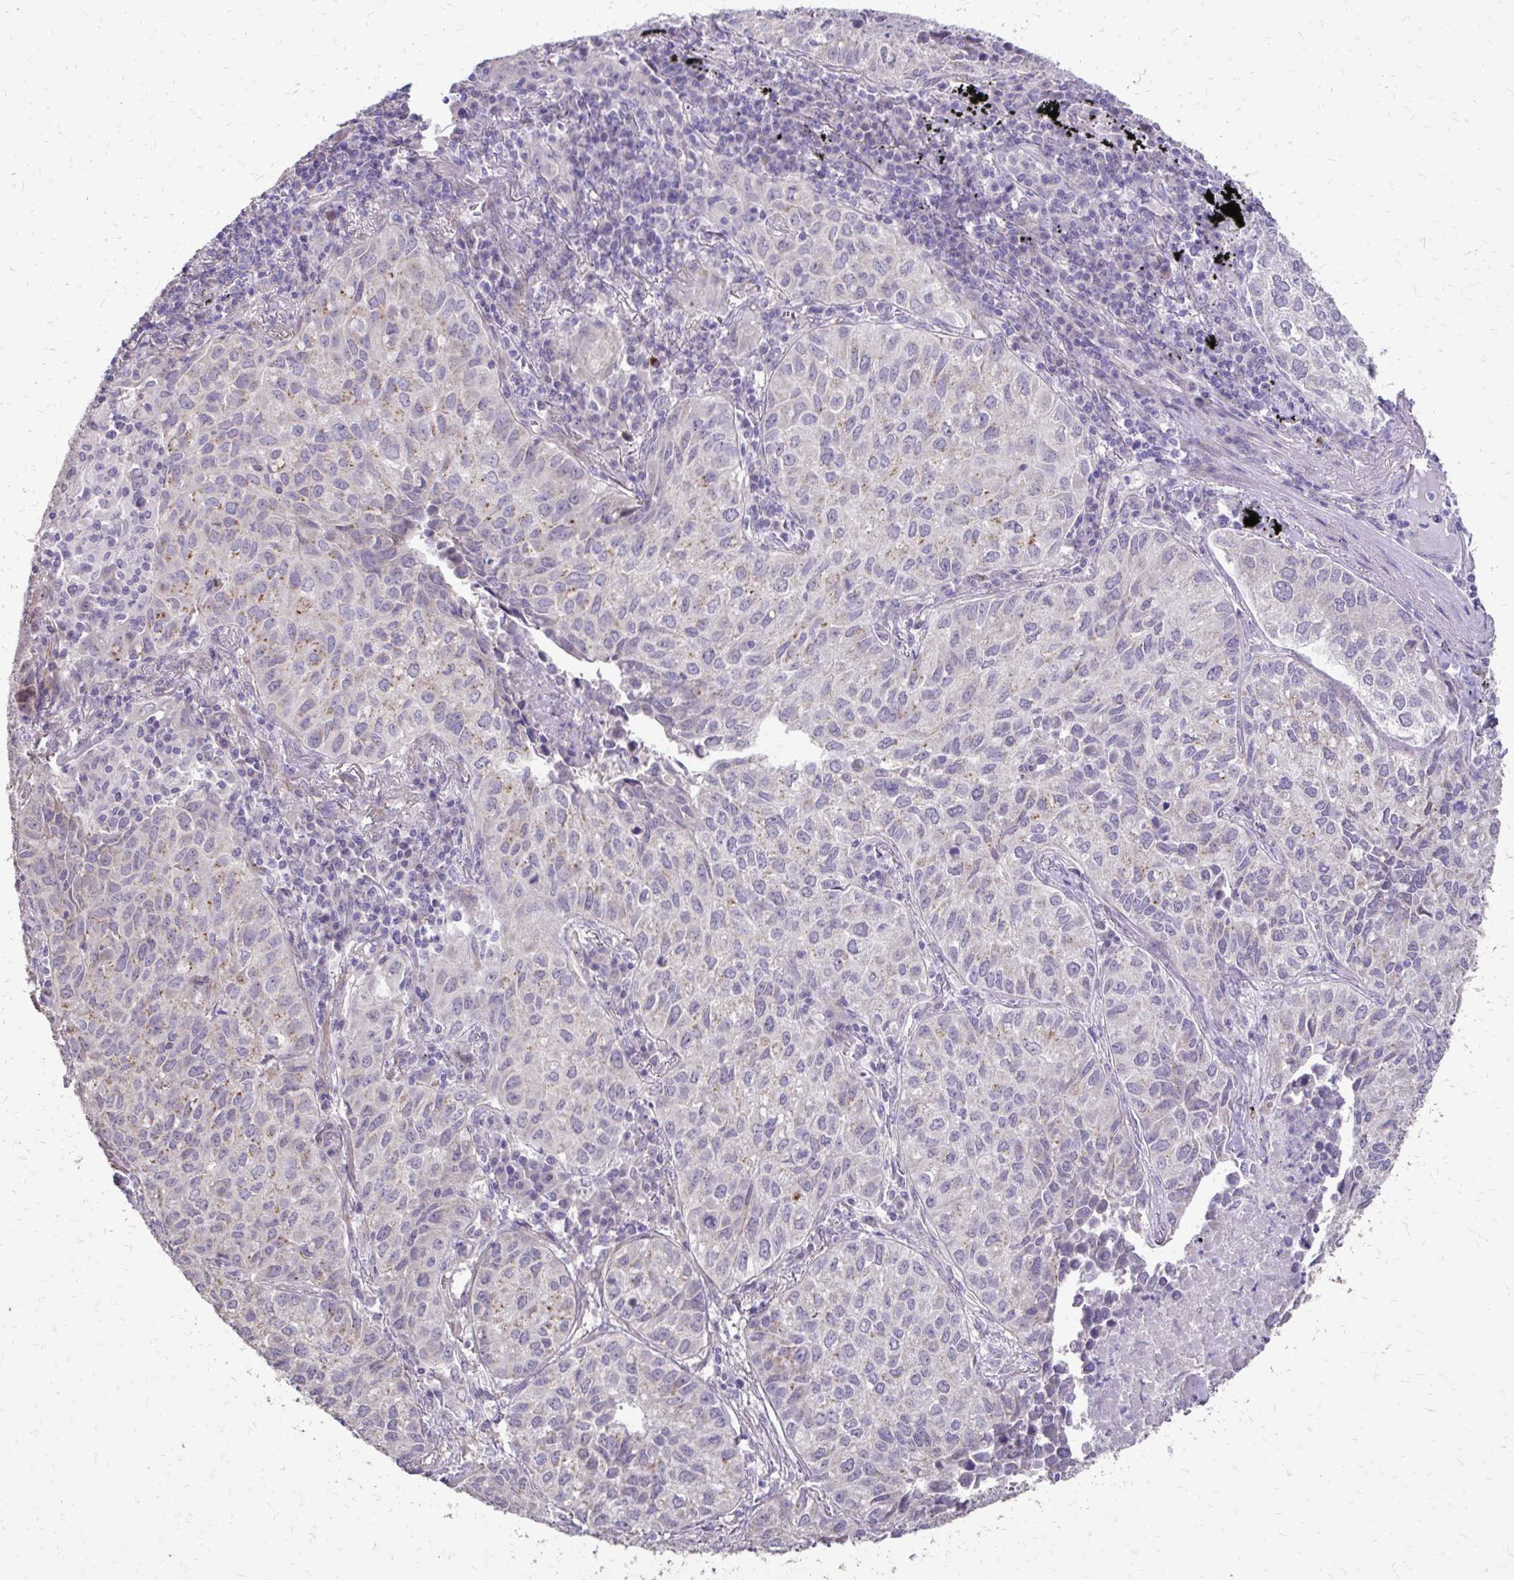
{"staining": {"intensity": "negative", "quantity": "none", "location": "none"}, "tissue": "lung cancer", "cell_type": "Tumor cells", "image_type": "cancer", "snomed": [{"axis": "morphology", "description": "Adenocarcinoma, NOS"}, {"axis": "topography", "description": "Lung"}], "caption": "Lung cancer (adenocarcinoma) stained for a protein using immunohistochemistry displays no expression tumor cells.", "gene": "MYORG", "patient": {"sex": "female", "age": 50}}